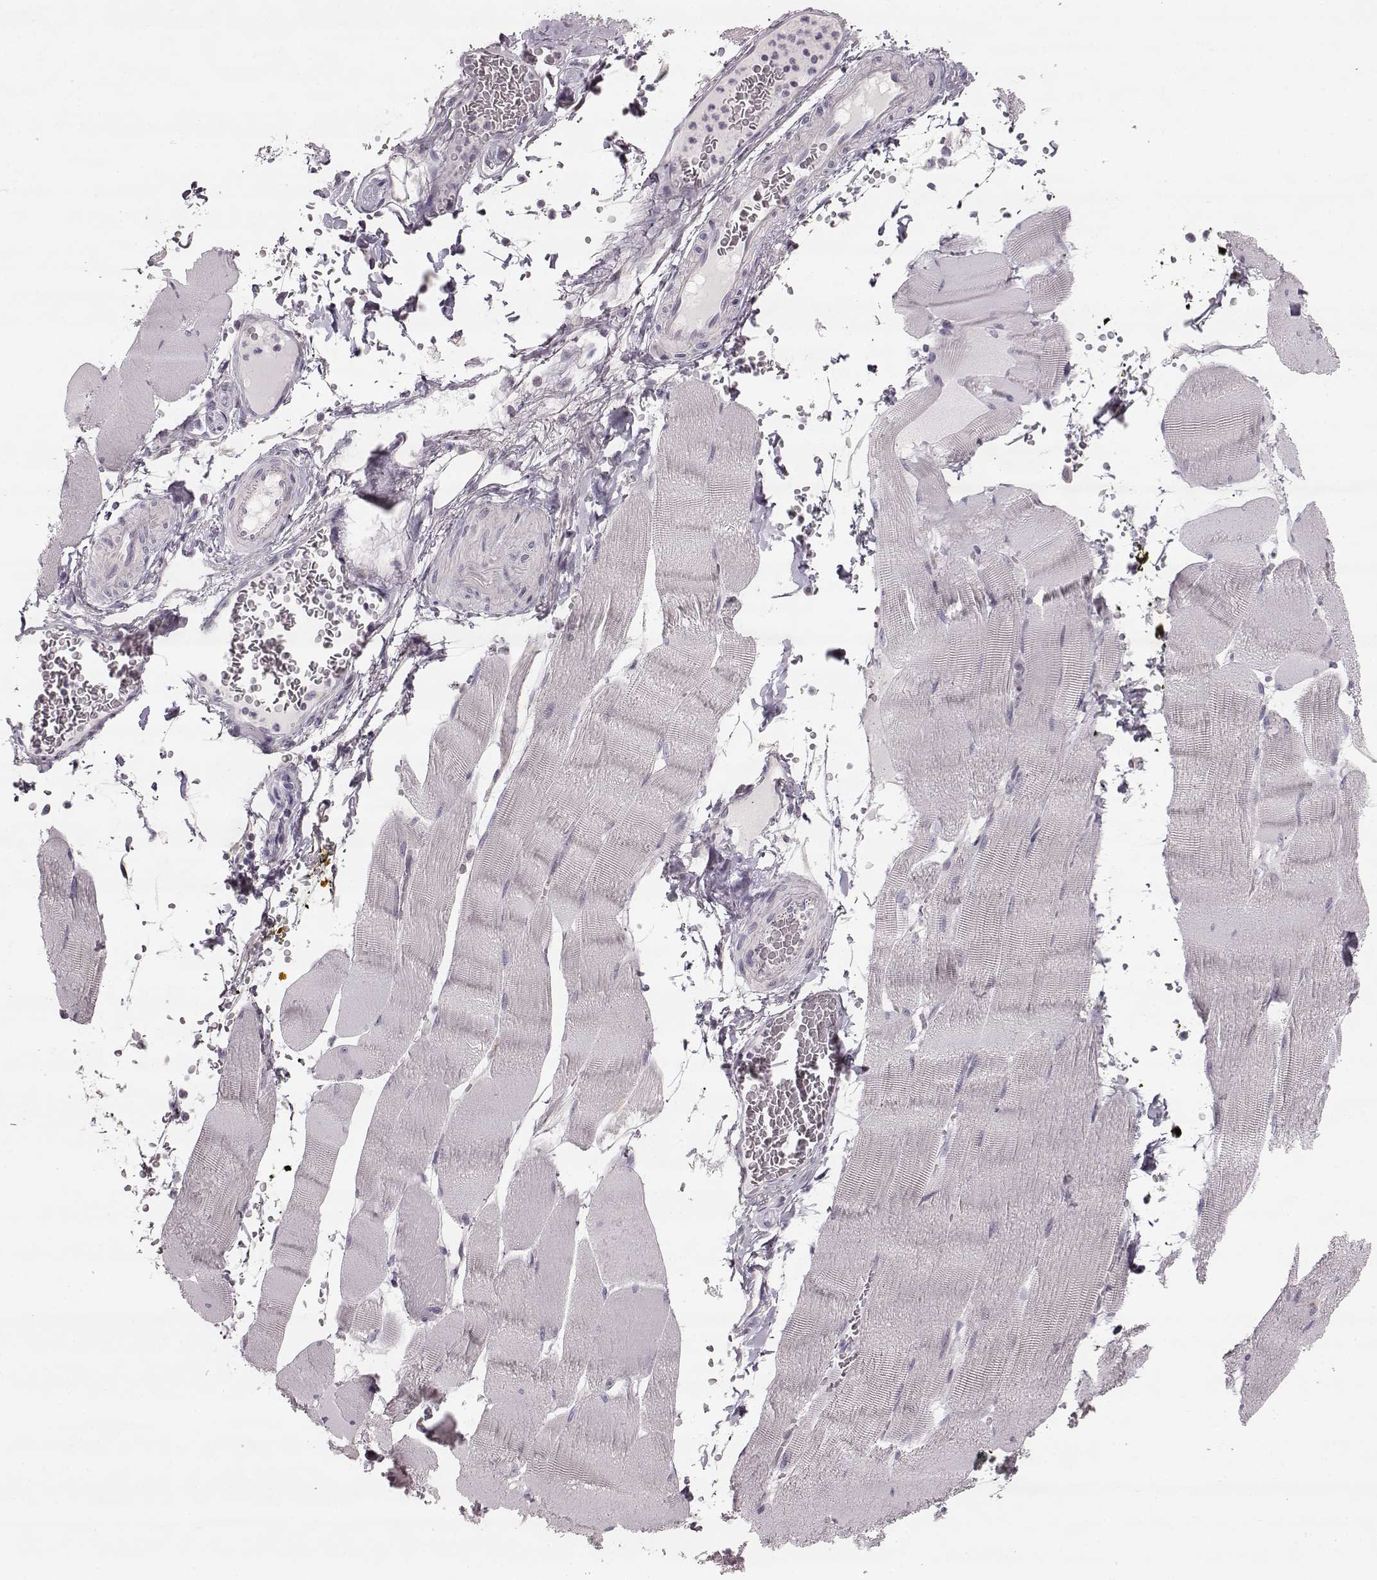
{"staining": {"intensity": "negative", "quantity": "none", "location": "none"}, "tissue": "skeletal muscle", "cell_type": "Myocytes", "image_type": "normal", "snomed": [{"axis": "morphology", "description": "Normal tissue, NOS"}, {"axis": "topography", "description": "Skeletal muscle"}], "caption": "Histopathology image shows no protein staining in myocytes of unremarkable skeletal muscle.", "gene": "MAP6D1", "patient": {"sex": "male", "age": 56}}